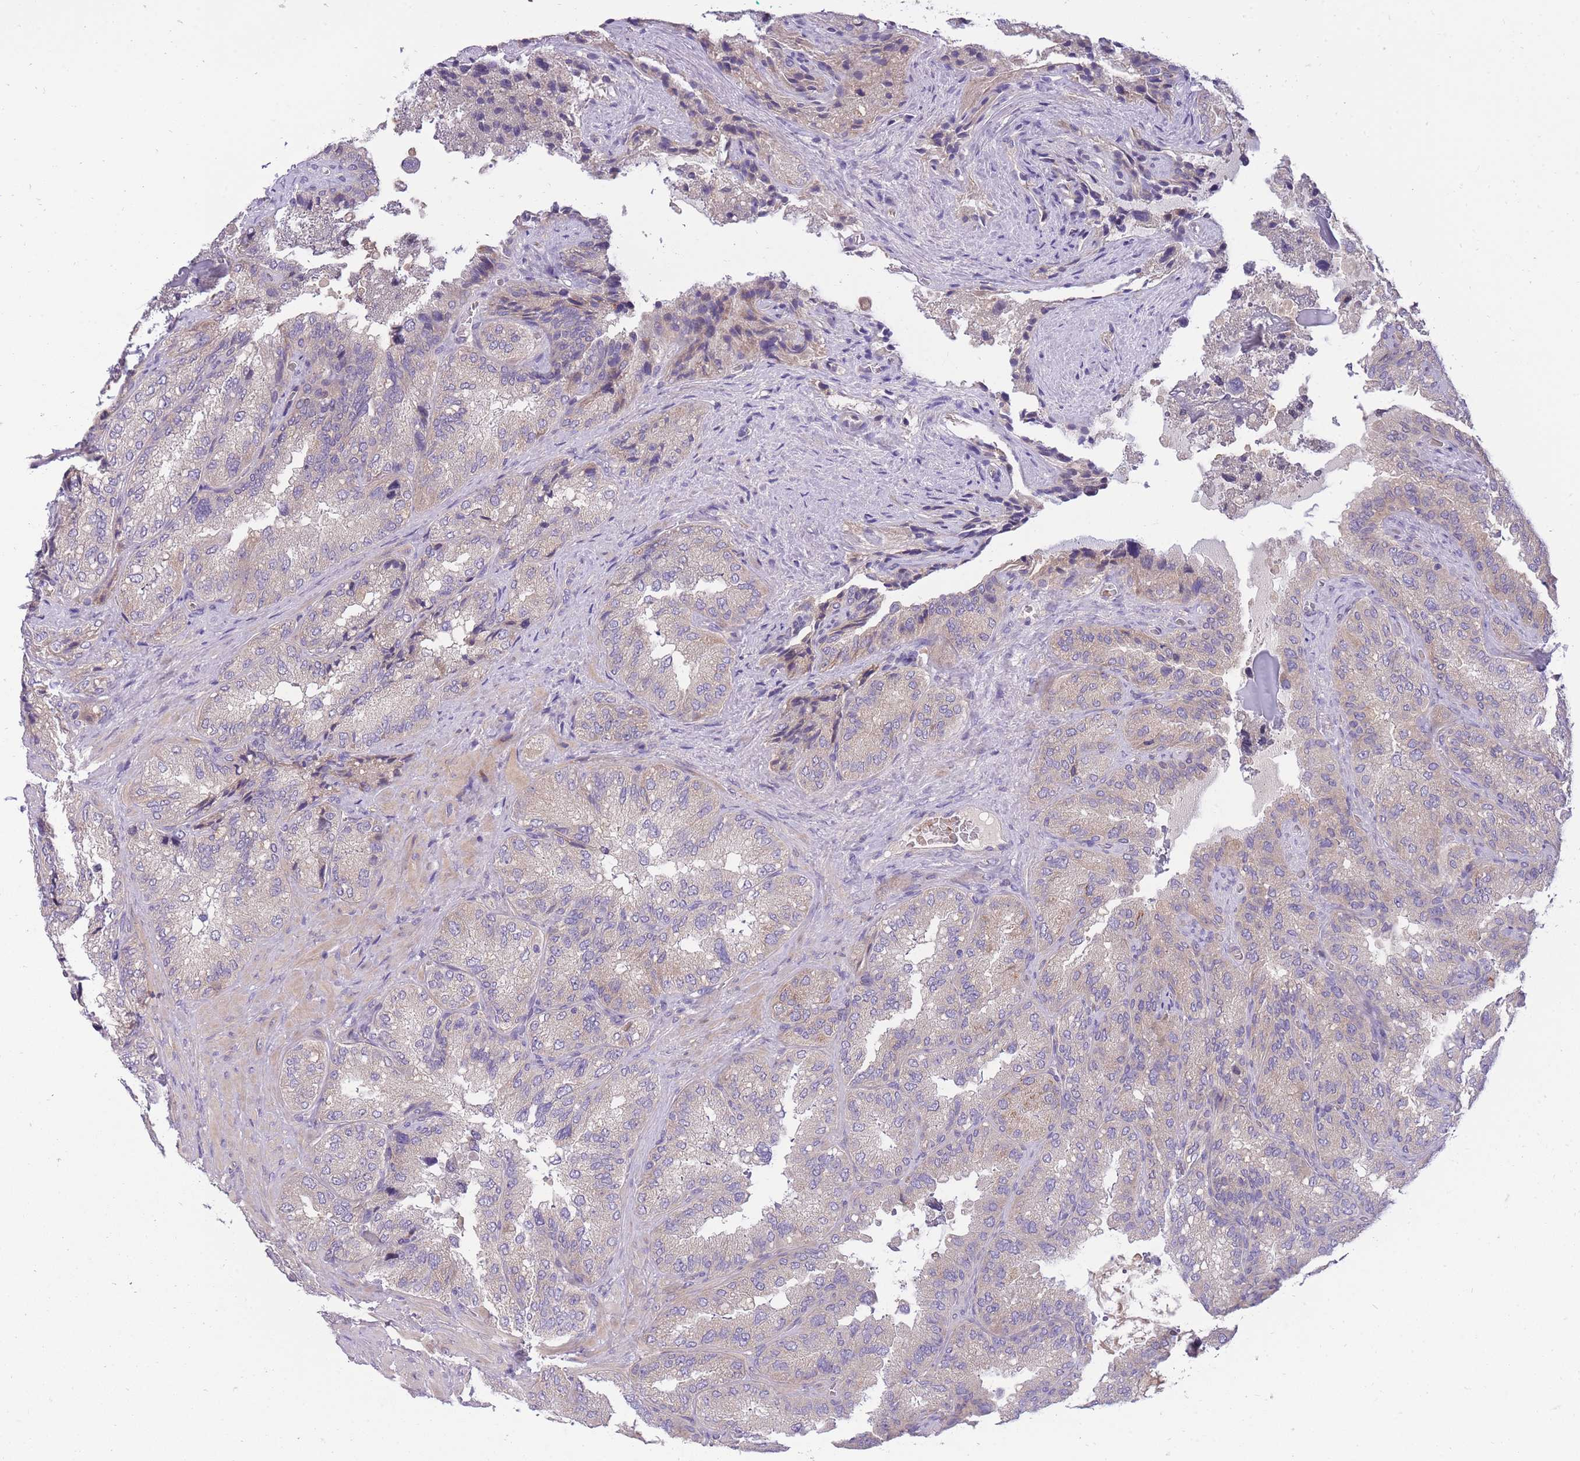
{"staining": {"intensity": "negative", "quantity": "none", "location": "none"}, "tissue": "seminal vesicle", "cell_type": "Glandular cells", "image_type": "normal", "snomed": [{"axis": "morphology", "description": "Normal tissue, NOS"}, {"axis": "topography", "description": "Seminal veicle"}], "caption": "This is an immunohistochemistry micrograph of normal seminal vesicle. There is no positivity in glandular cells.", "gene": "CRYGN", "patient": {"sex": "male", "age": 58}}